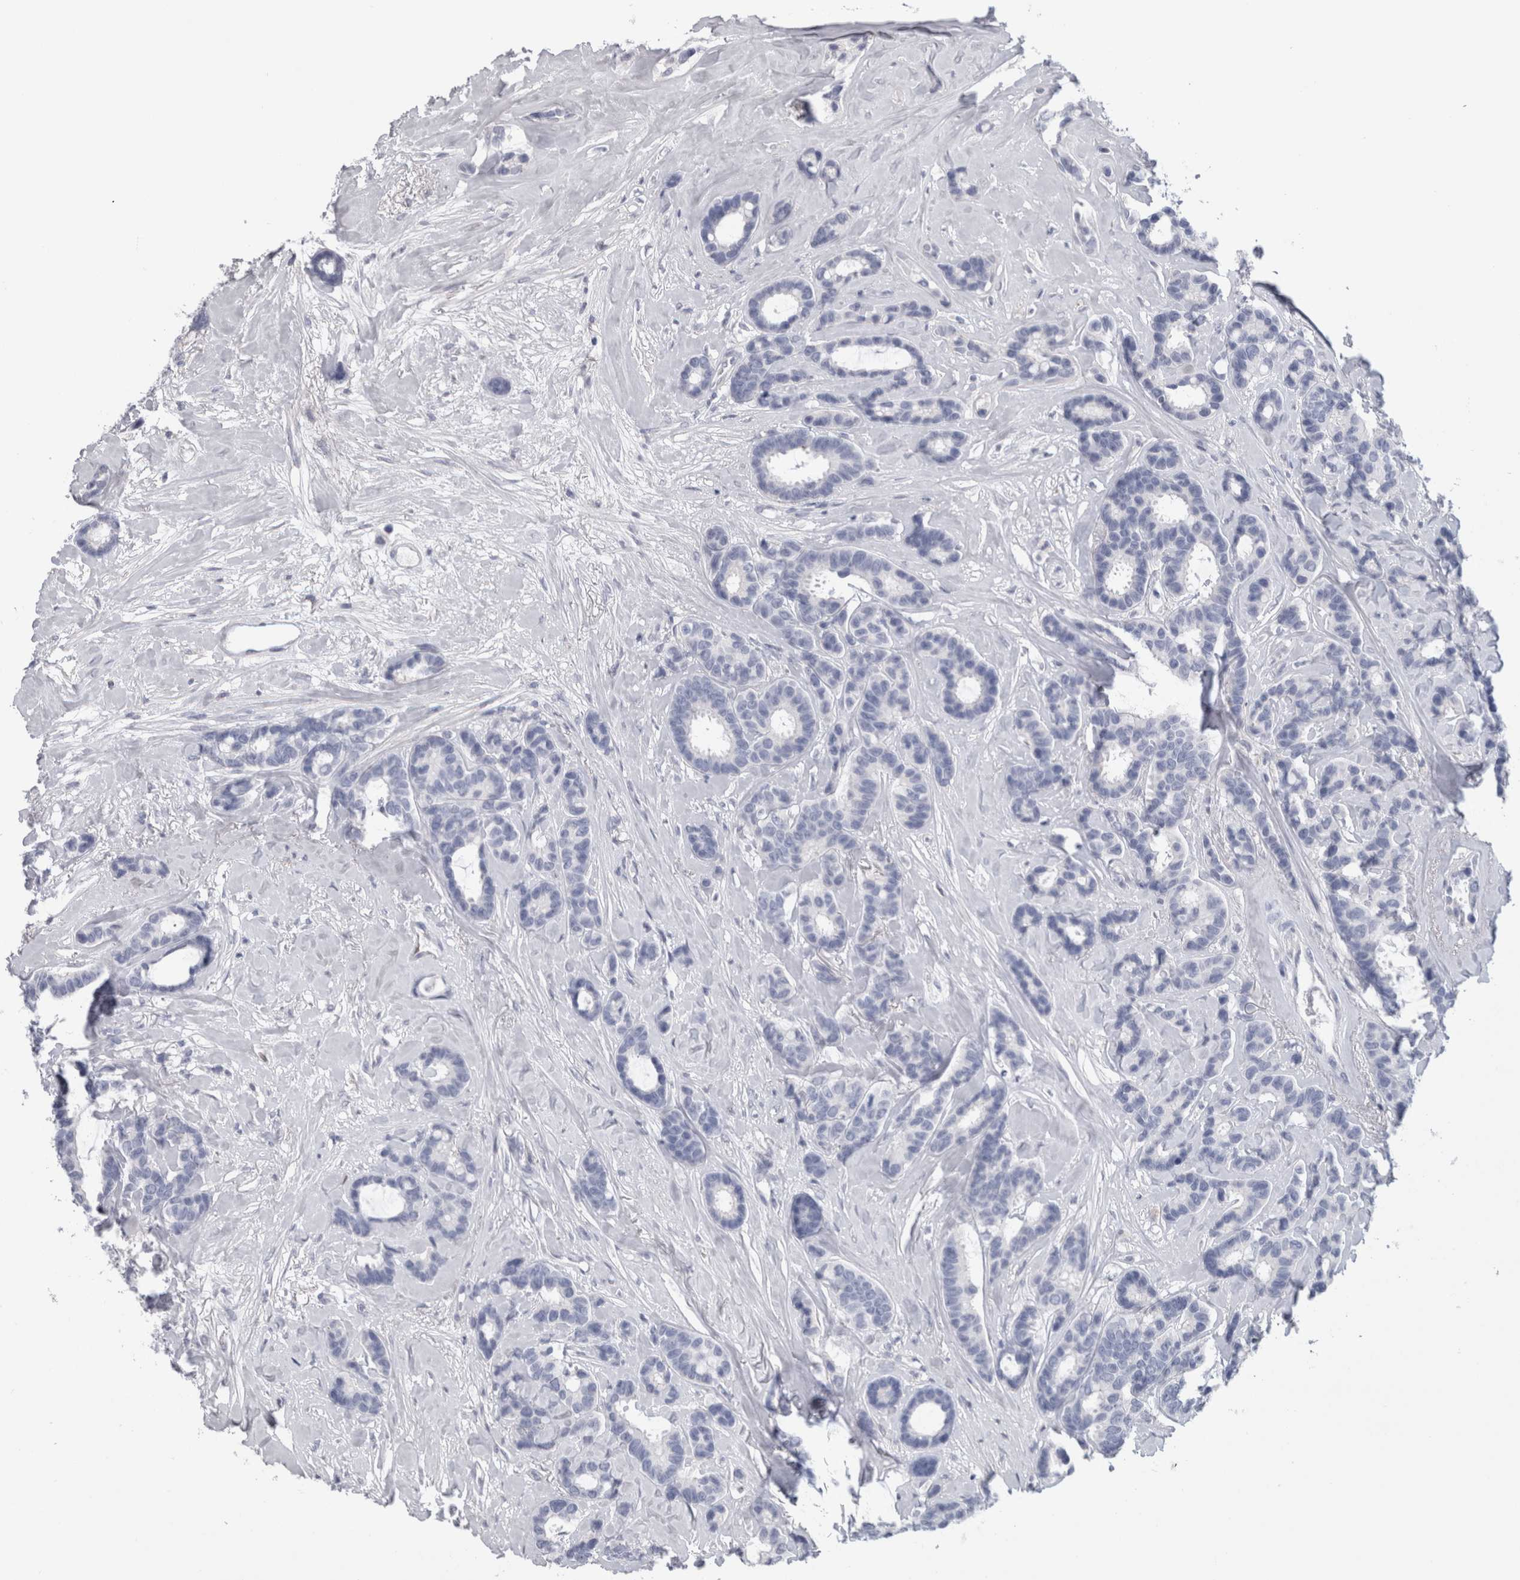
{"staining": {"intensity": "negative", "quantity": "none", "location": "none"}, "tissue": "breast cancer", "cell_type": "Tumor cells", "image_type": "cancer", "snomed": [{"axis": "morphology", "description": "Duct carcinoma"}, {"axis": "topography", "description": "Breast"}], "caption": "Immunohistochemistry of infiltrating ductal carcinoma (breast) reveals no expression in tumor cells.", "gene": "IL33", "patient": {"sex": "female", "age": 87}}